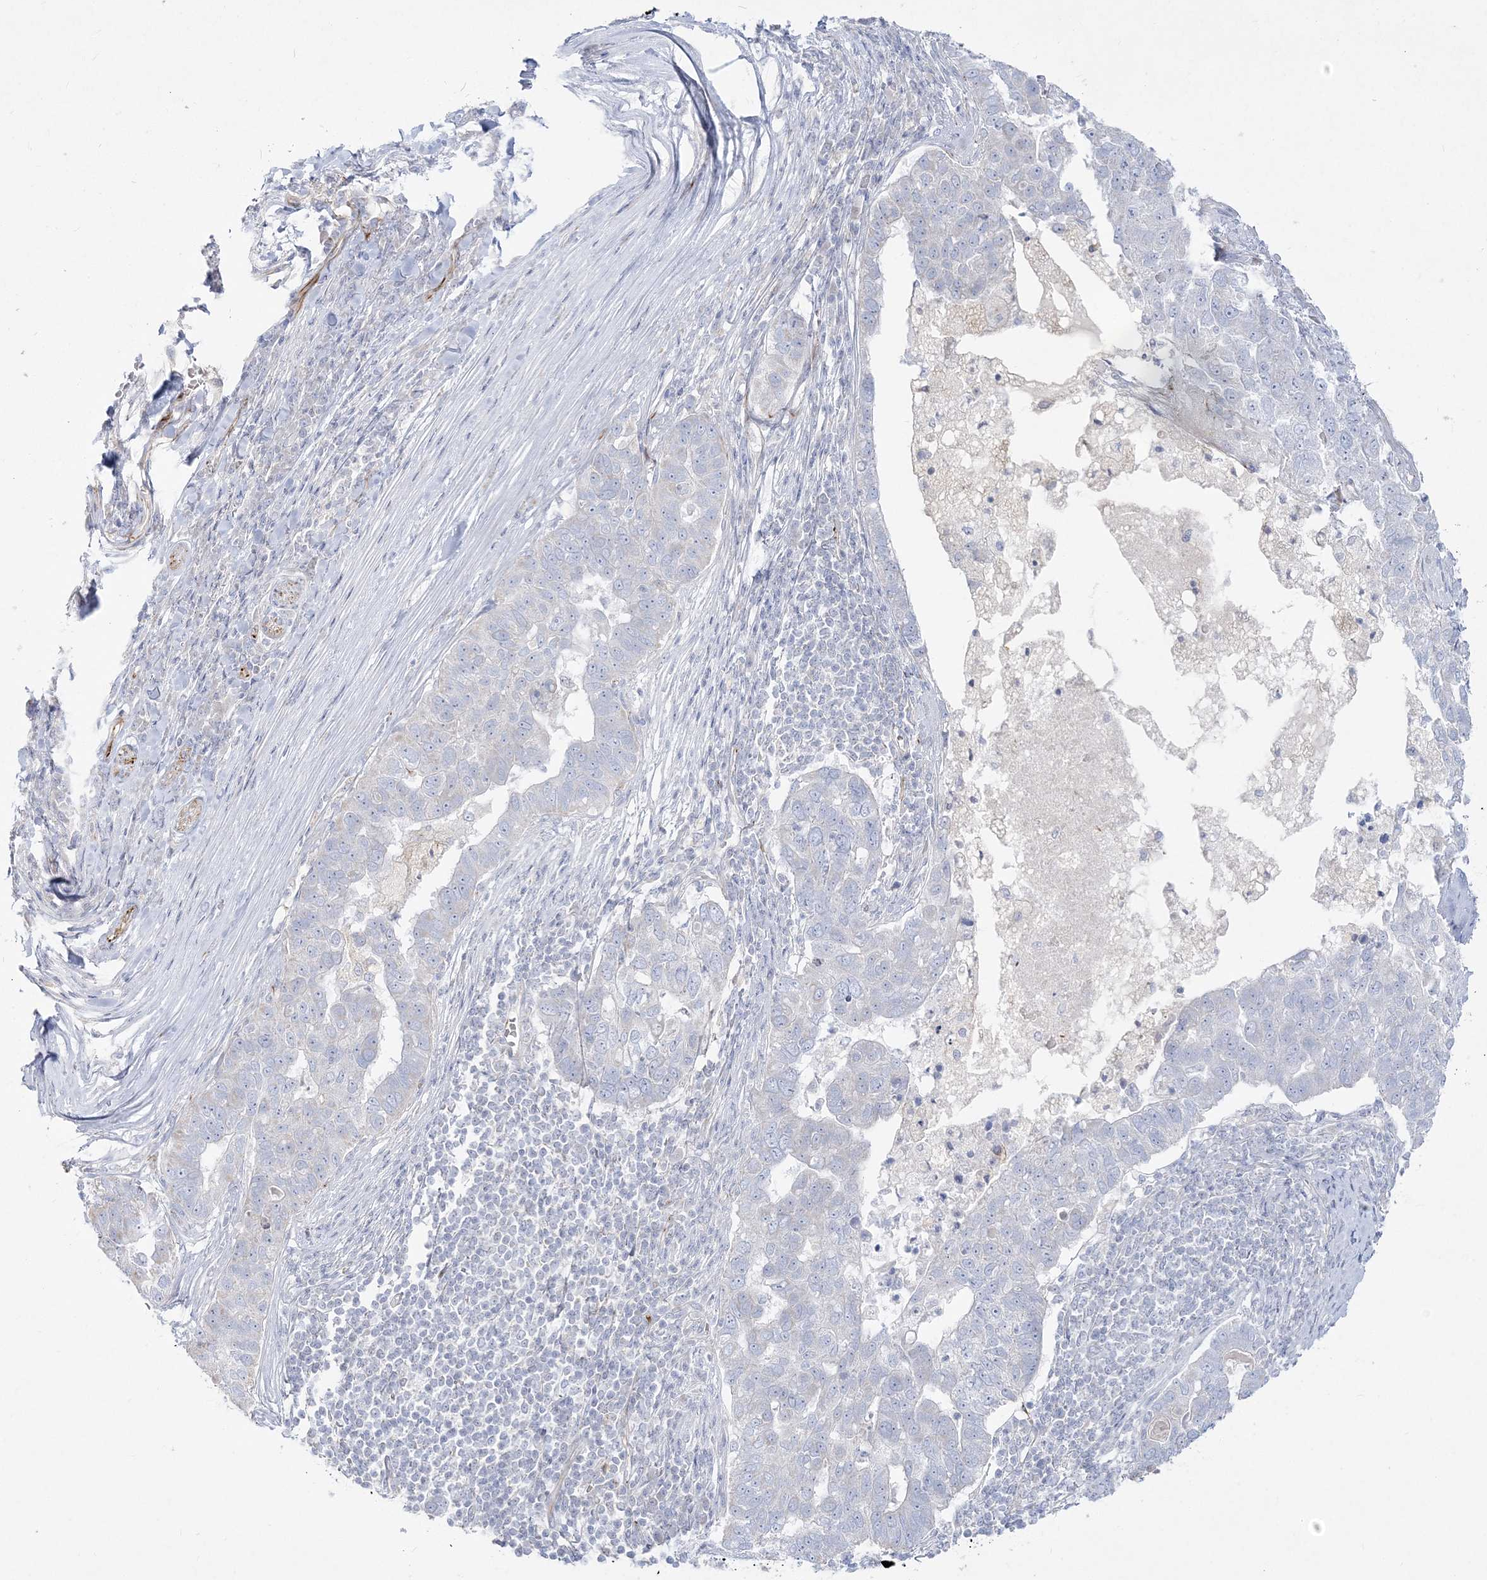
{"staining": {"intensity": "negative", "quantity": "none", "location": "none"}, "tissue": "pancreatic cancer", "cell_type": "Tumor cells", "image_type": "cancer", "snomed": [{"axis": "morphology", "description": "Adenocarcinoma, NOS"}, {"axis": "topography", "description": "Pancreas"}], "caption": "This is an immunohistochemistry micrograph of pancreatic cancer. There is no expression in tumor cells.", "gene": "GPAT2", "patient": {"sex": "female", "age": 61}}